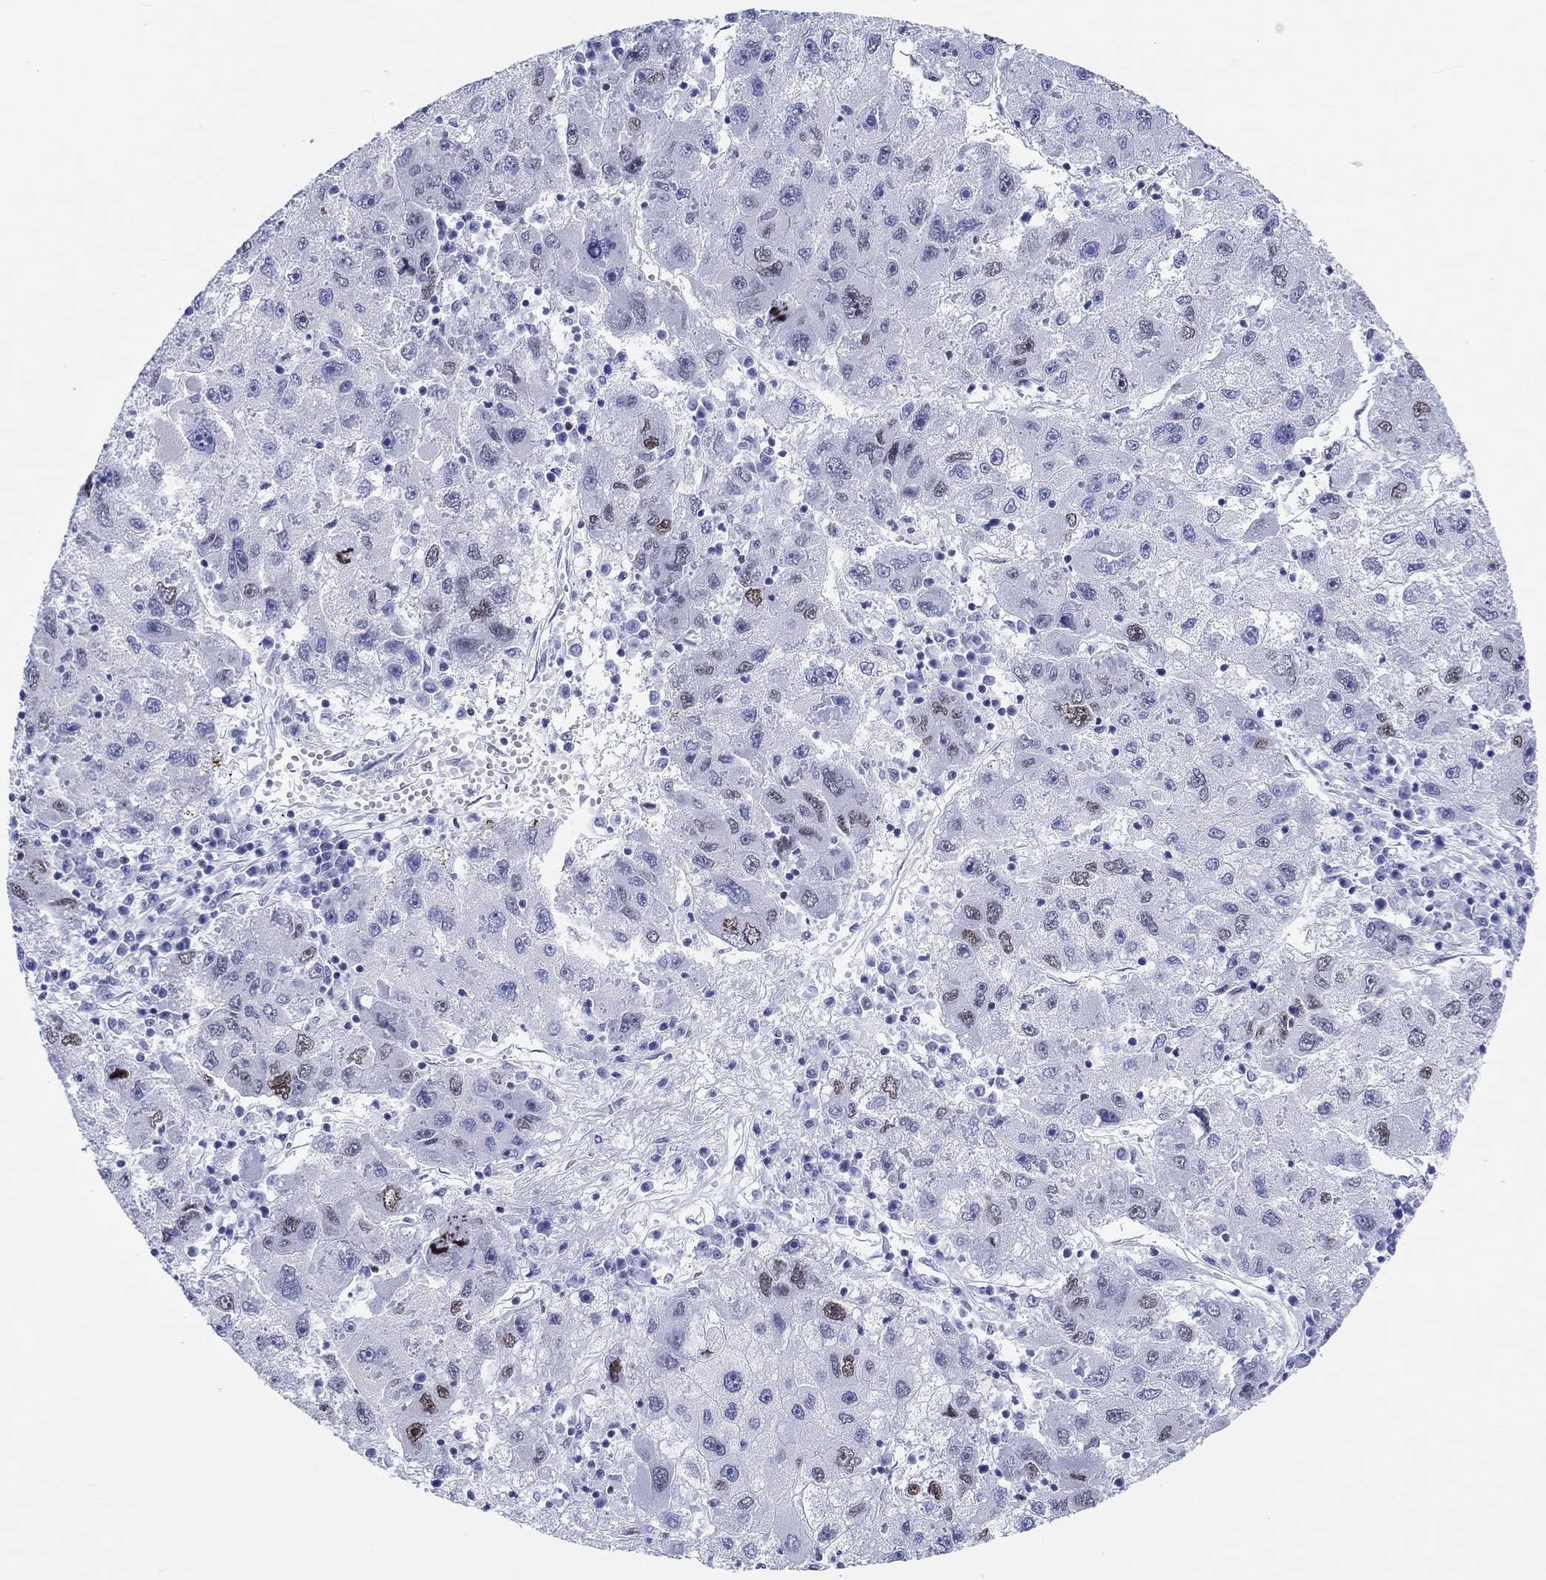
{"staining": {"intensity": "strong", "quantity": "<25%", "location": "nuclear"}, "tissue": "liver cancer", "cell_type": "Tumor cells", "image_type": "cancer", "snomed": [{"axis": "morphology", "description": "Carcinoma, Hepatocellular, NOS"}, {"axis": "topography", "description": "Liver"}], "caption": "A high-resolution image shows immunohistochemistry (IHC) staining of liver cancer, which shows strong nuclear positivity in about <25% of tumor cells. (DAB IHC, brown staining for protein, blue staining for nuclei).", "gene": "H1-1", "patient": {"sex": "male", "age": 75}}